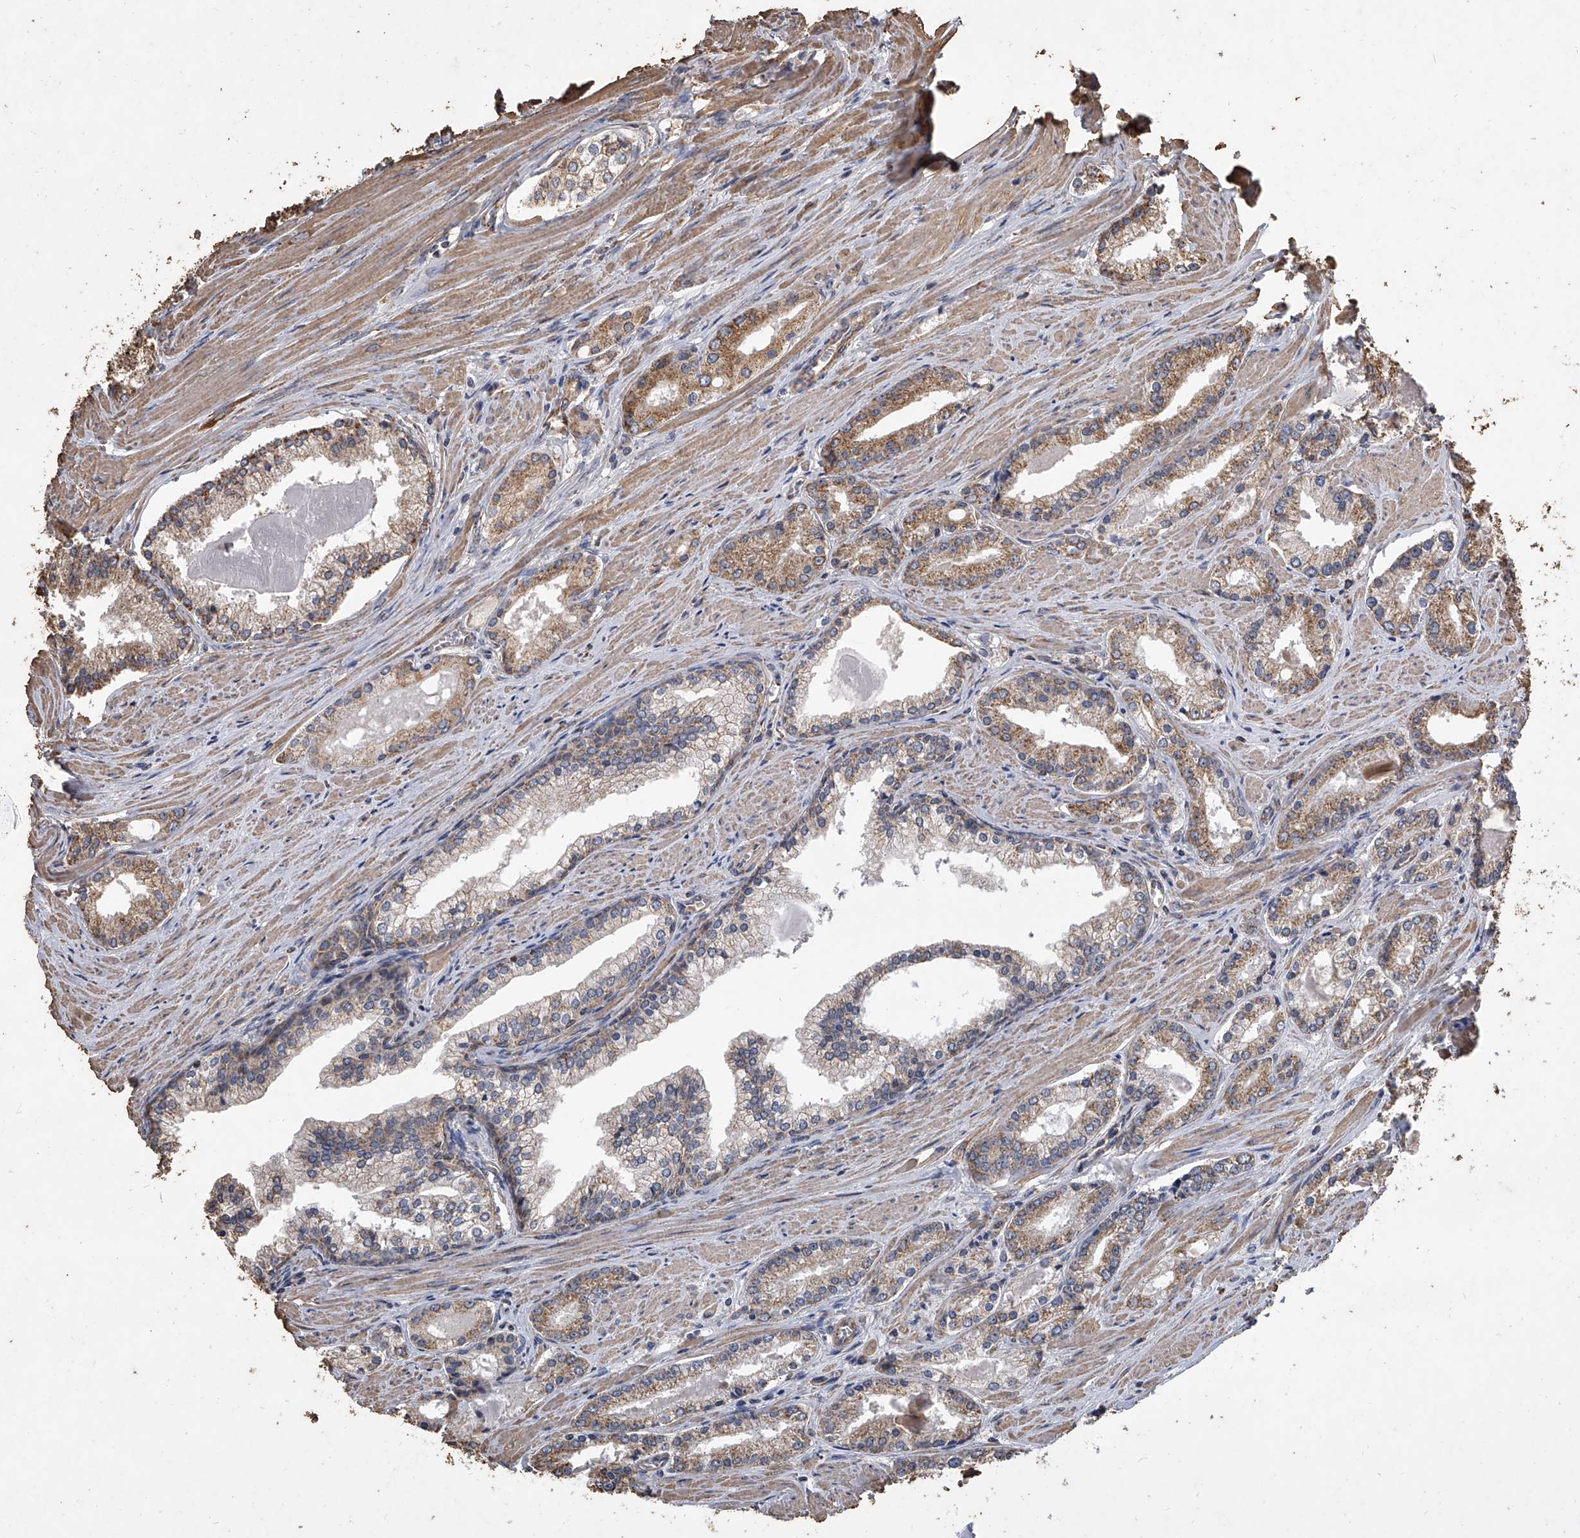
{"staining": {"intensity": "moderate", "quantity": ">75%", "location": "cytoplasmic/membranous"}, "tissue": "prostate cancer", "cell_type": "Tumor cells", "image_type": "cancer", "snomed": [{"axis": "morphology", "description": "Adenocarcinoma, Low grade"}, {"axis": "topography", "description": "Prostate"}], "caption": "Prostate low-grade adenocarcinoma stained for a protein (brown) displays moderate cytoplasmic/membranous positive staining in approximately >75% of tumor cells.", "gene": "MRPL28", "patient": {"sex": "male", "age": 54}}